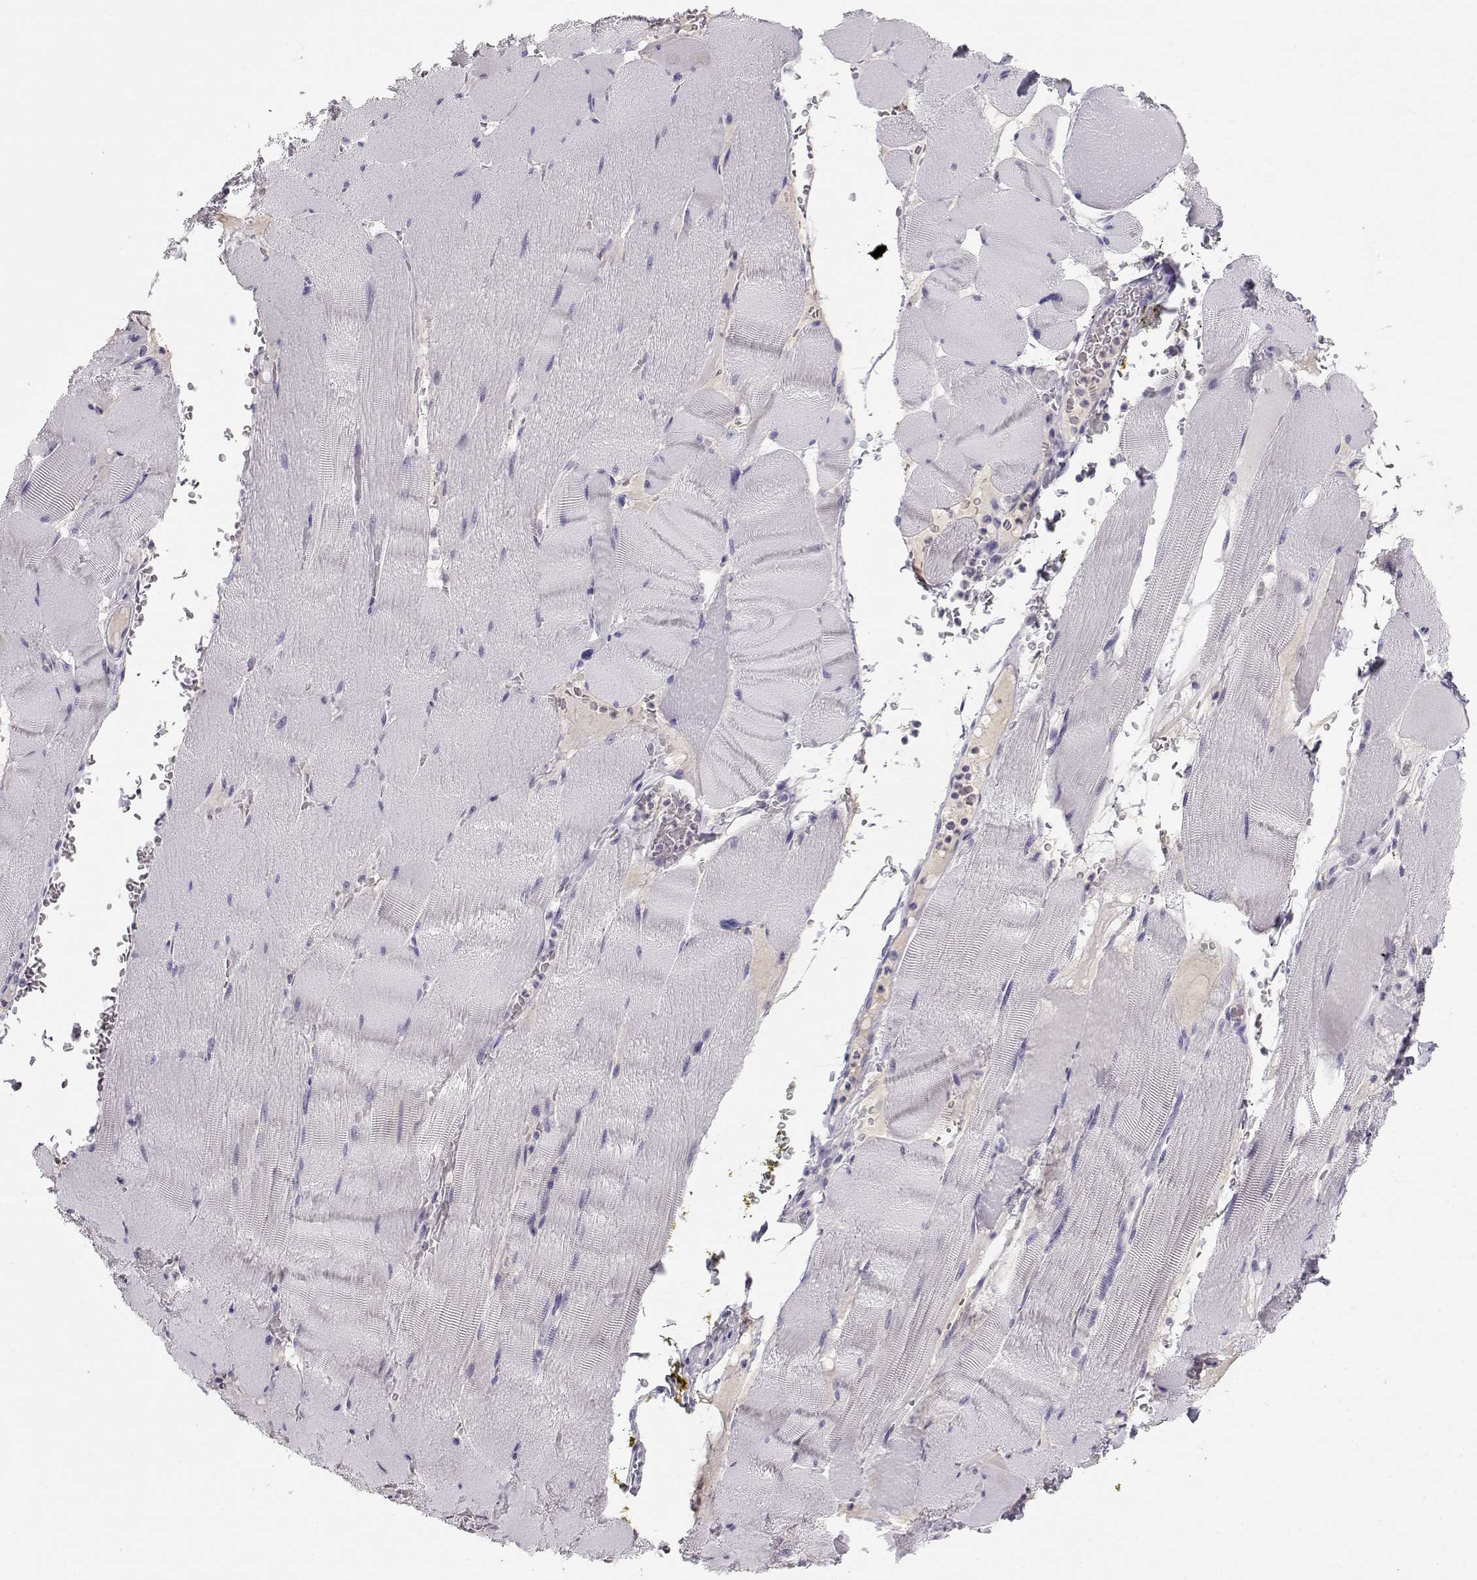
{"staining": {"intensity": "negative", "quantity": "none", "location": "none"}, "tissue": "skeletal muscle", "cell_type": "Myocytes", "image_type": "normal", "snomed": [{"axis": "morphology", "description": "Normal tissue, NOS"}, {"axis": "topography", "description": "Skeletal muscle"}], "caption": "Myocytes show no significant positivity in unremarkable skeletal muscle. The staining is performed using DAB (3,3'-diaminobenzidine) brown chromogen with nuclei counter-stained in using hematoxylin.", "gene": "GPR26", "patient": {"sex": "male", "age": 56}}